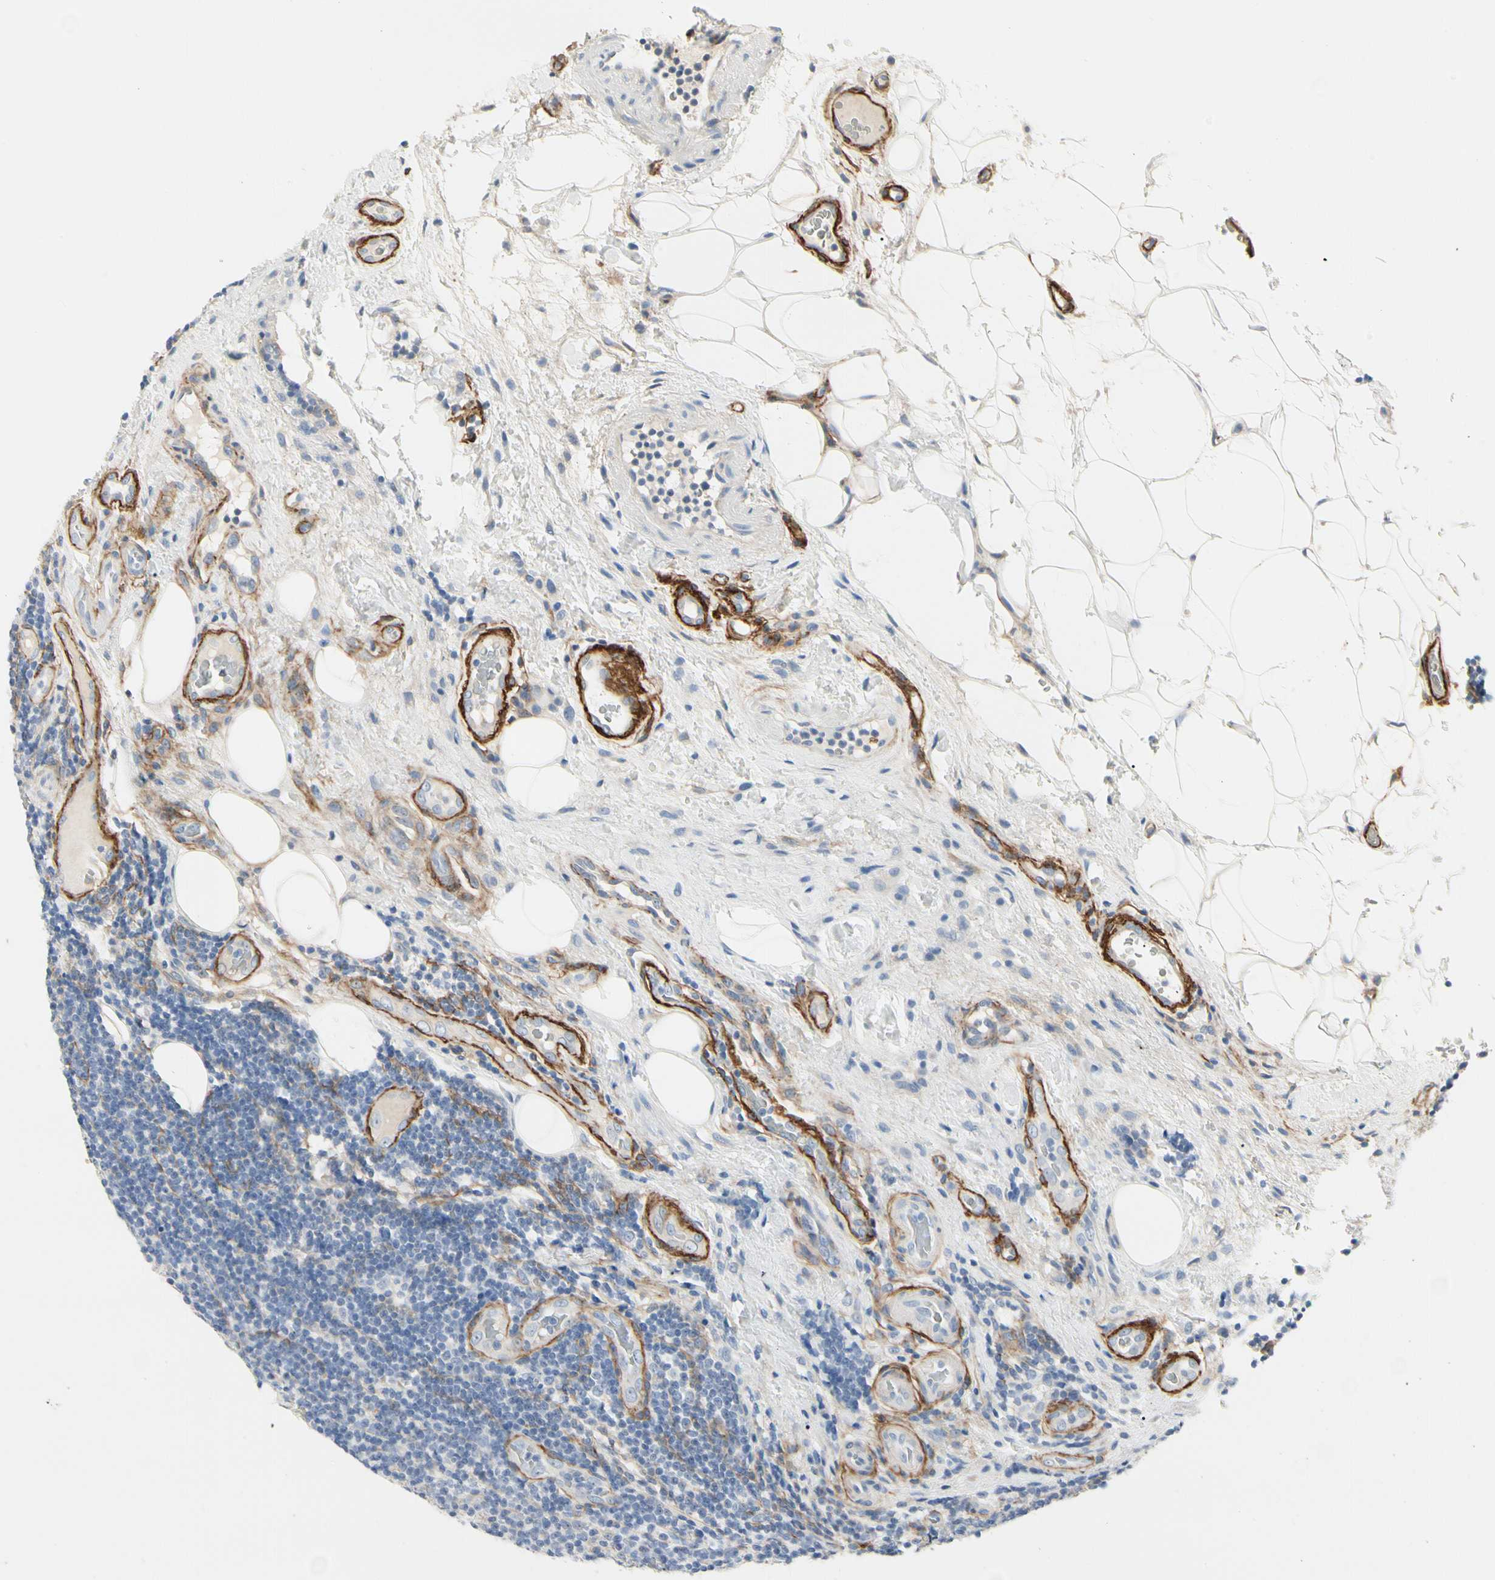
{"staining": {"intensity": "negative", "quantity": "none", "location": "none"}, "tissue": "lymphoma", "cell_type": "Tumor cells", "image_type": "cancer", "snomed": [{"axis": "morphology", "description": "Malignant lymphoma, non-Hodgkin's type, Low grade"}, {"axis": "topography", "description": "Lymph node"}], "caption": "Protein analysis of low-grade malignant lymphoma, non-Hodgkin's type demonstrates no significant expression in tumor cells.", "gene": "GGT5", "patient": {"sex": "male", "age": 83}}